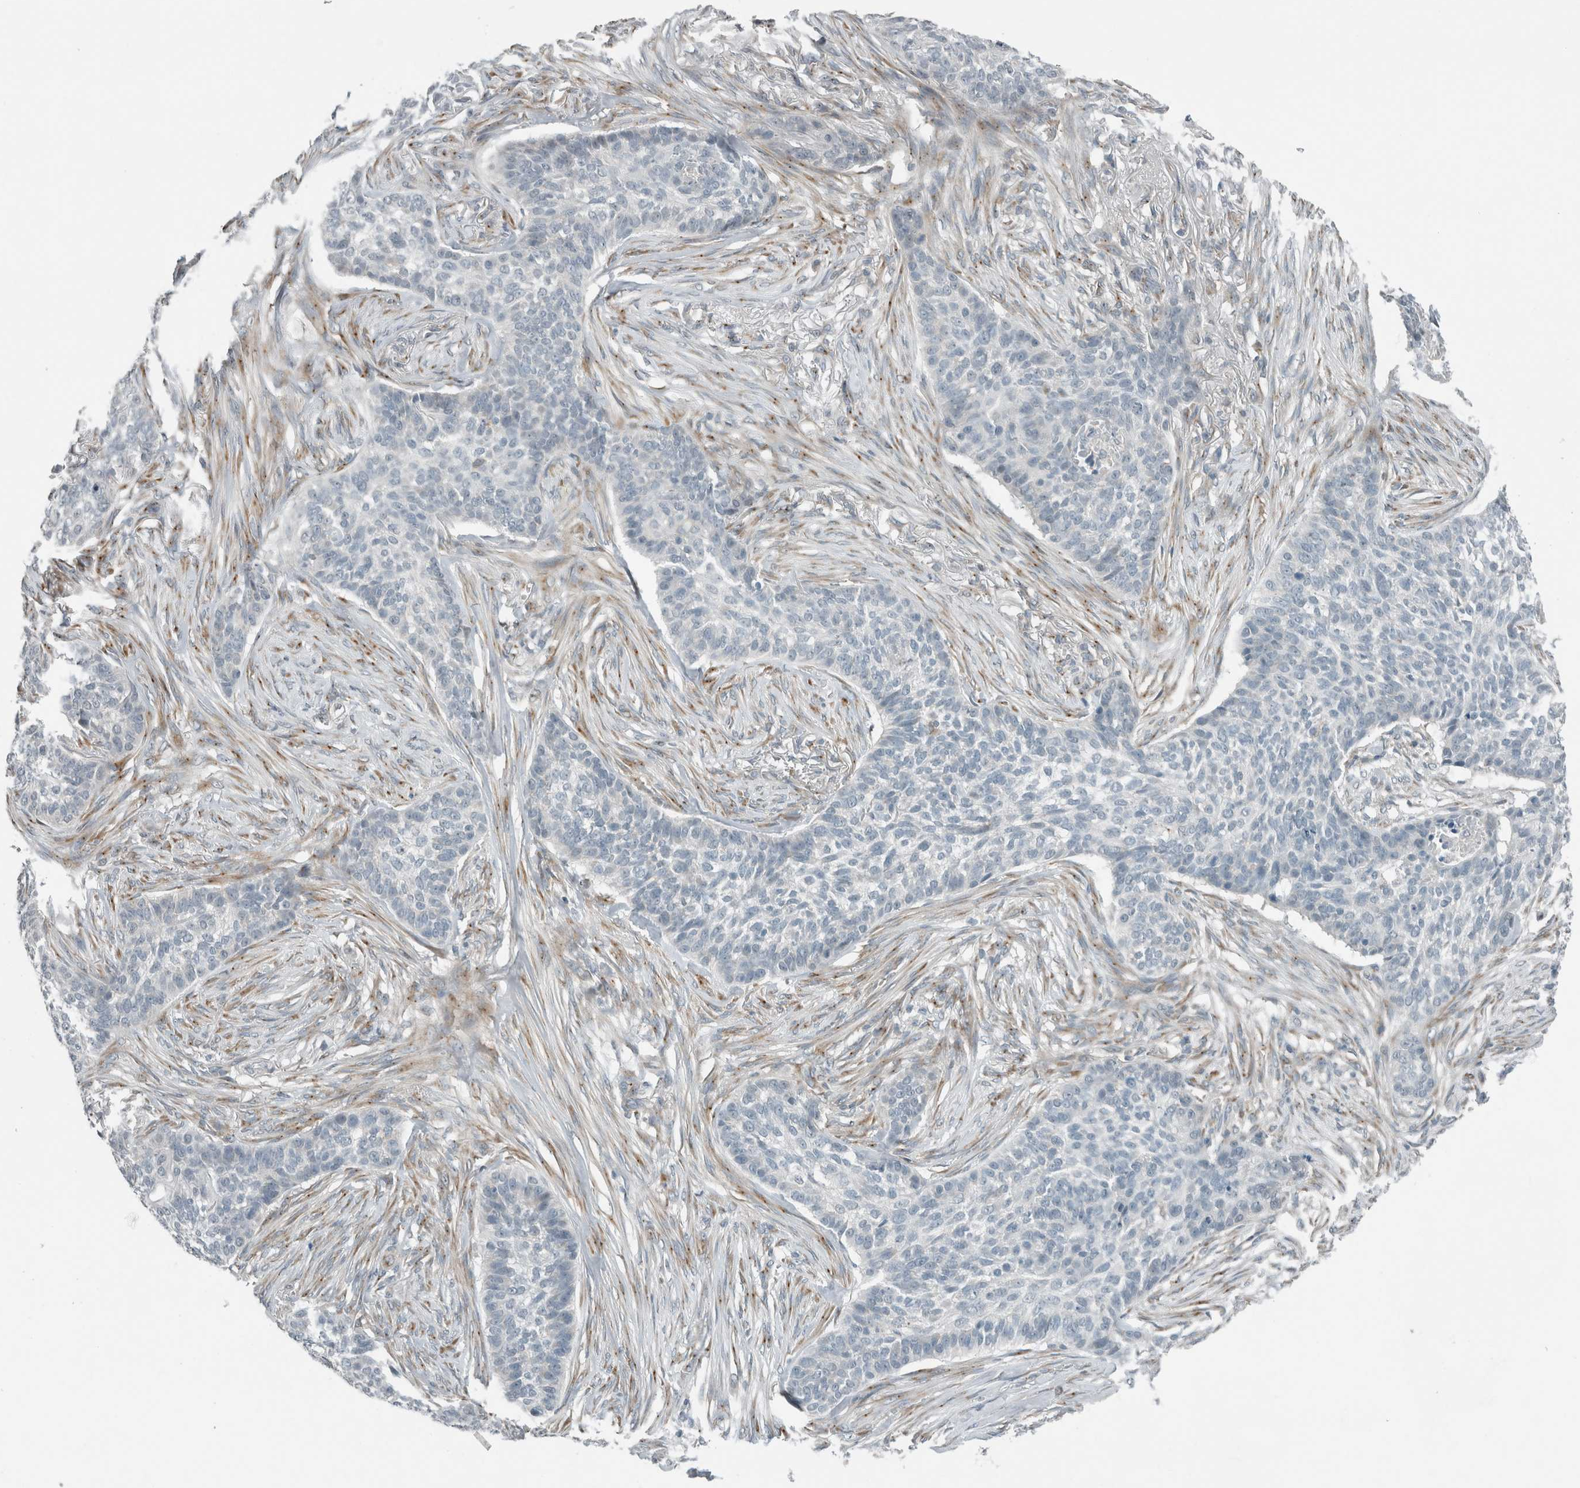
{"staining": {"intensity": "negative", "quantity": "none", "location": "none"}, "tissue": "skin cancer", "cell_type": "Tumor cells", "image_type": "cancer", "snomed": [{"axis": "morphology", "description": "Basal cell carcinoma"}, {"axis": "topography", "description": "Skin"}], "caption": "Protein analysis of skin cancer (basal cell carcinoma) demonstrates no significant positivity in tumor cells. (DAB (3,3'-diaminobenzidine) immunohistochemistry (IHC) visualized using brightfield microscopy, high magnification).", "gene": "KIF1C", "patient": {"sex": "male", "age": 85}}